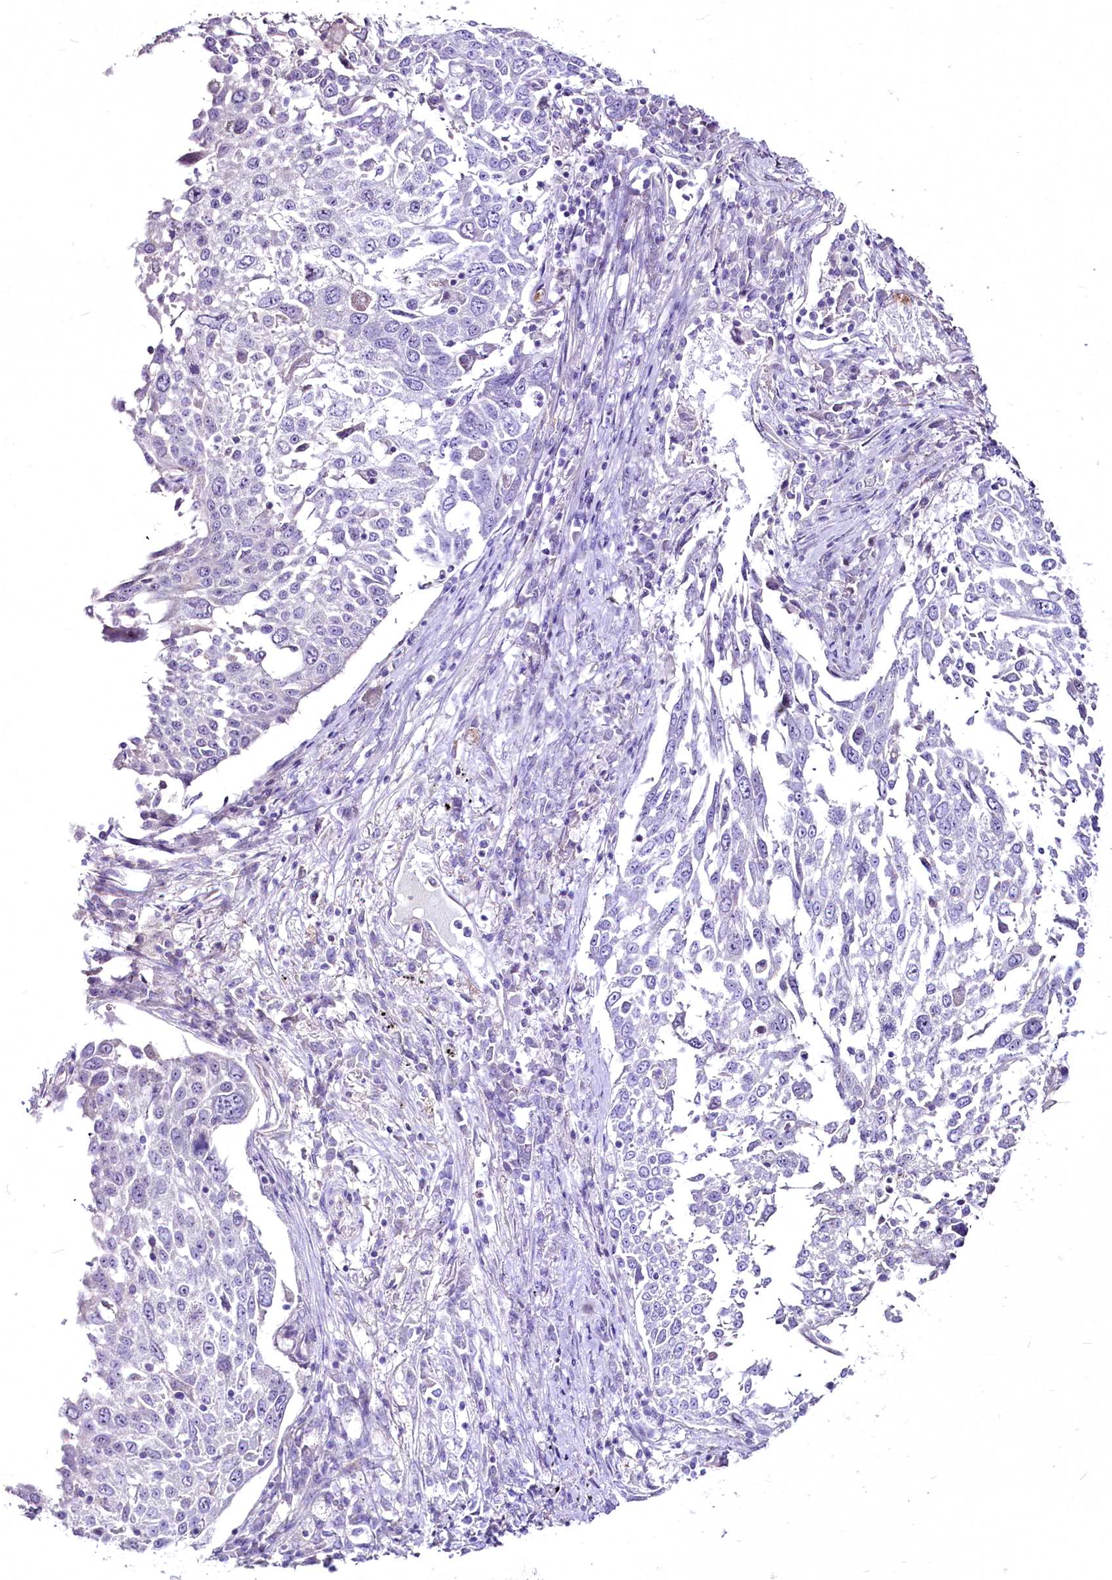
{"staining": {"intensity": "negative", "quantity": "none", "location": "none"}, "tissue": "lung cancer", "cell_type": "Tumor cells", "image_type": "cancer", "snomed": [{"axis": "morphology", "description": "Squamous cell carcinoma, NOS"}, {"axis": "topography", "description": "Lung"}], "caption": "DAB immunohistochemical staining of human squamous cell carcinoma (lung) exhibits no significant staining in tumor cells.", "gene": "FAM209B", "patient": {"sex": "male", "age": 65}}